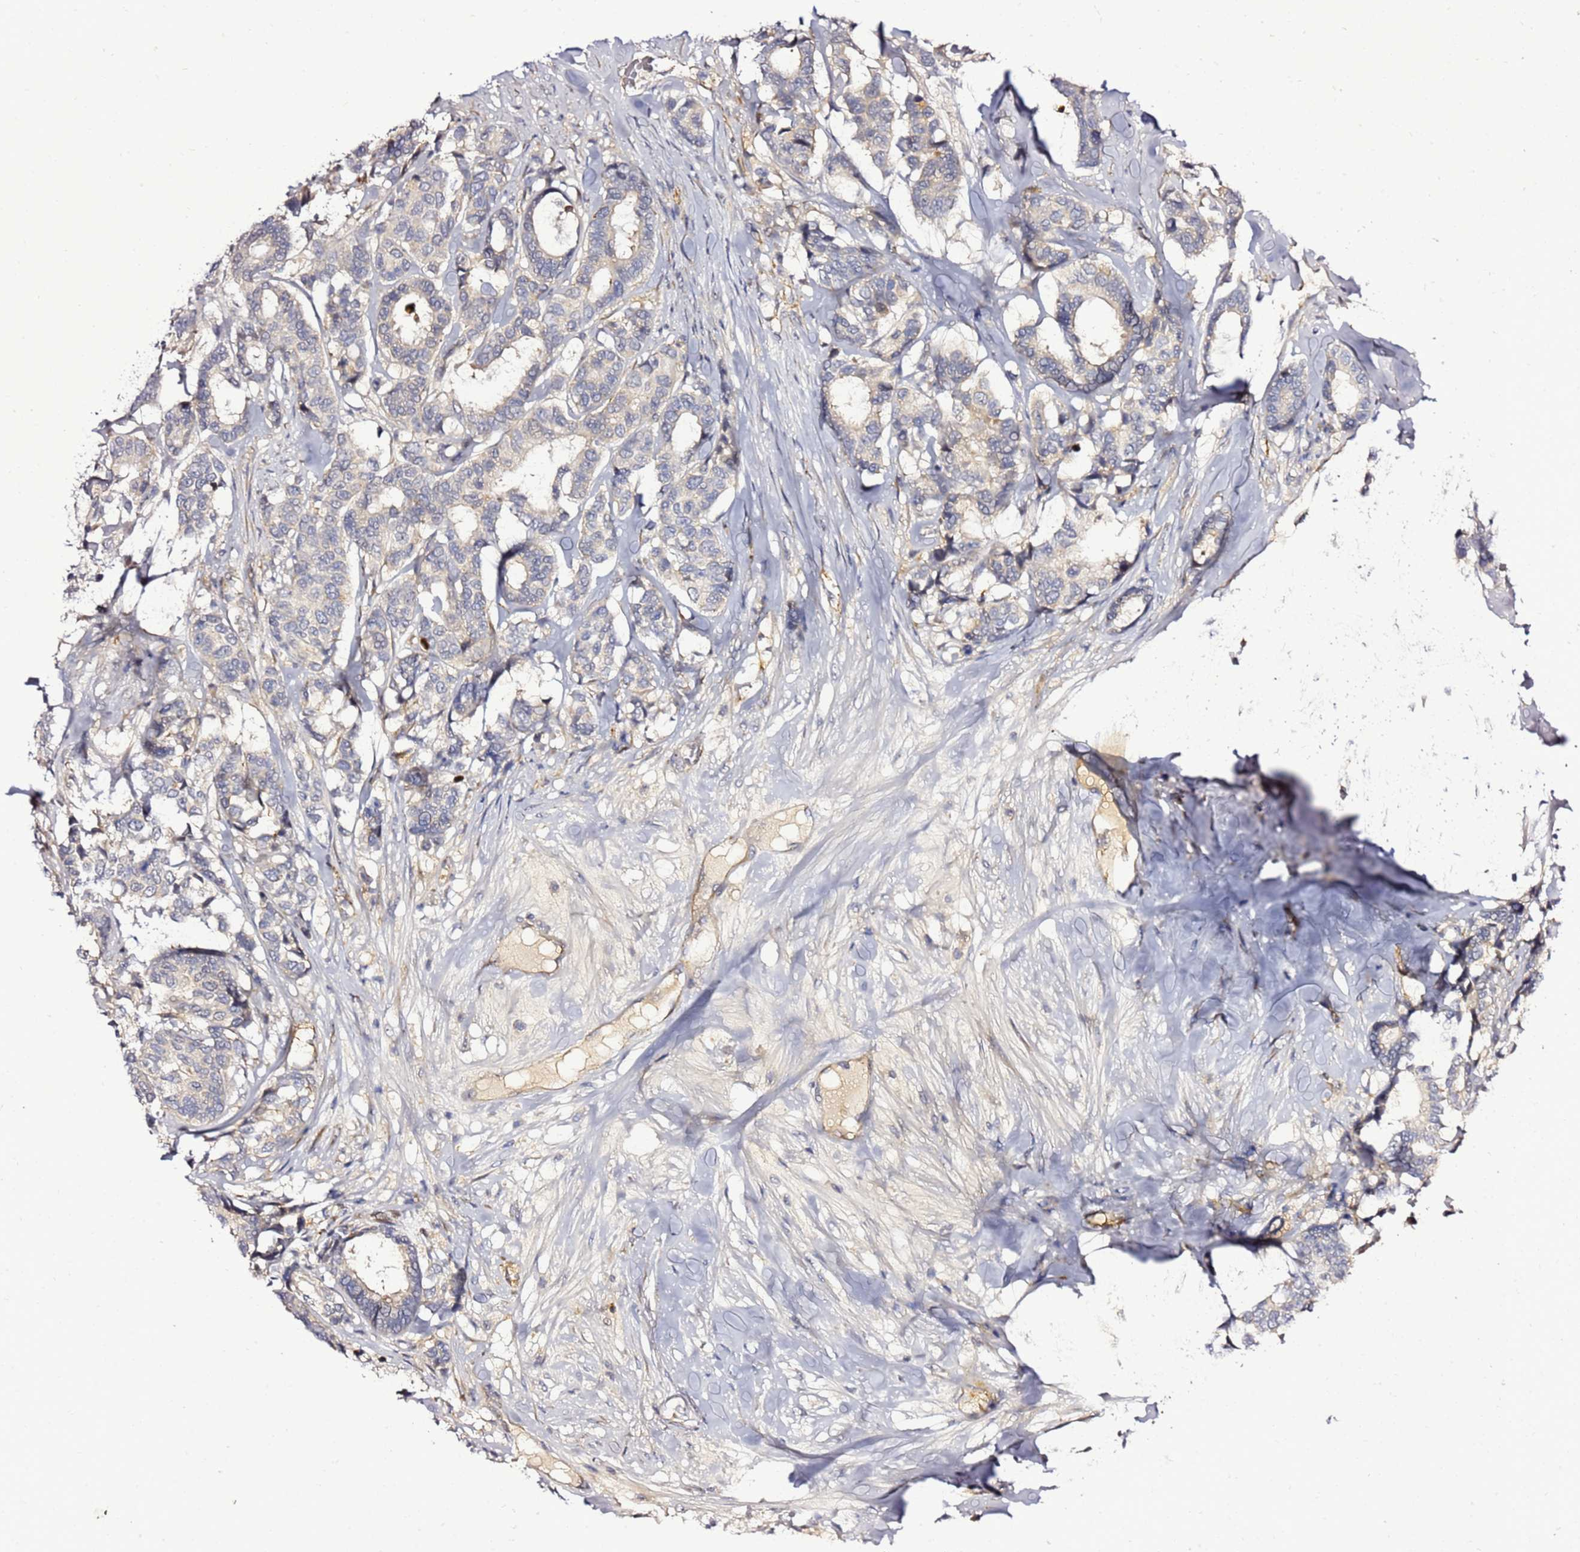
{"staining": {"intensity": "weak", "quantity": "<25%", "location": "cytoplasmic/membranous"}, "tissue": "breast cancer", "cell_type": "Tumor cells", "image_type": "cancer", "snomed": [{"axis": "morphology", "description": "Duct carcinoma"}, {"axis": "topography", "description": "Breast"}], "caption": "Photomicrograph shows no protein expression in tumor cells of breast cancer (infiltrating ductal carcinoma) tissue. The staining is performed using DAB brown chromogen with nuclei counter-stained in using hematoxylin.", "gene": "NOL8", "patient": {"sex": "female", "age": 87}}